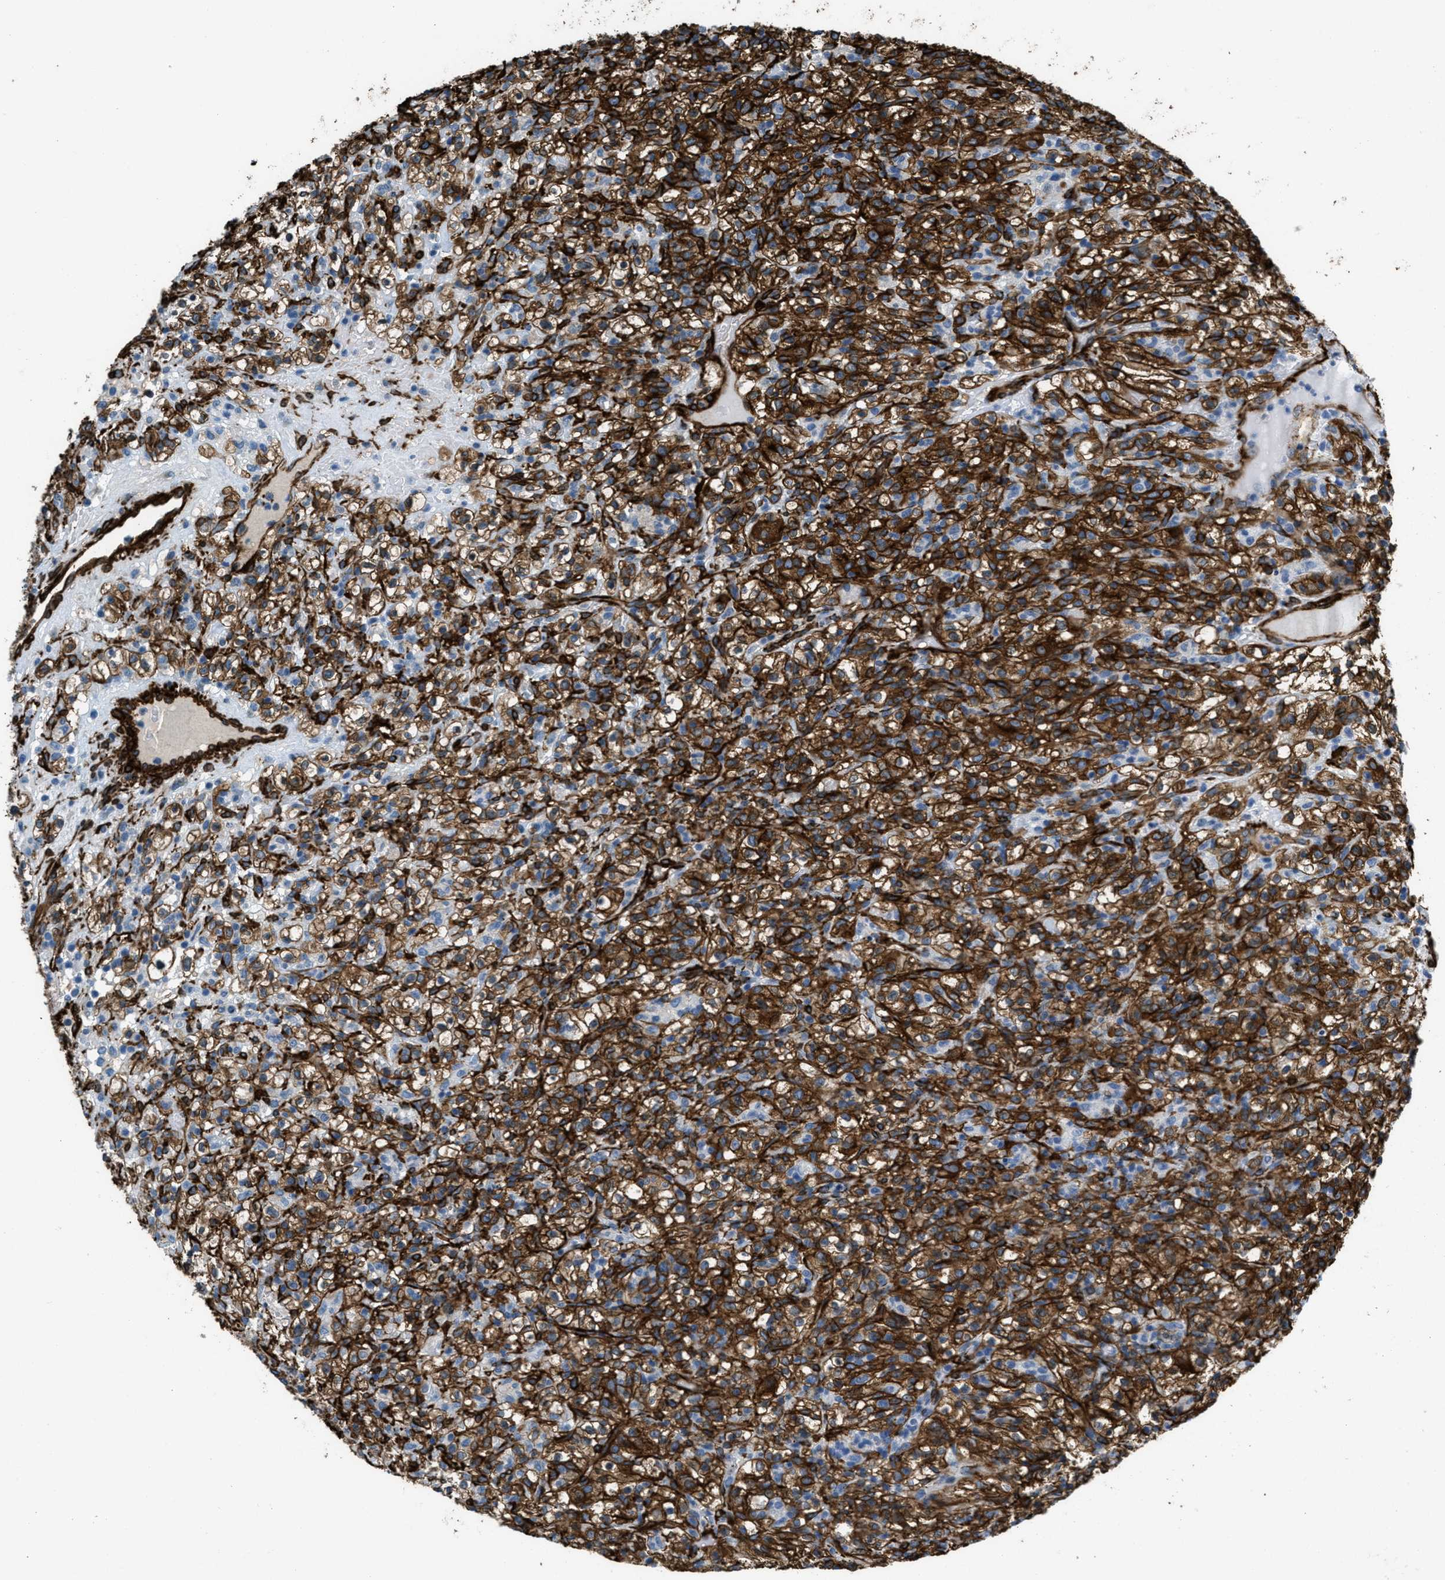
{"staining": {"intensity": "moderate", "quantity": ">75%", "location": "cytoplasmic/membranous"}, "tissue": "renal cancer", "cell_type": "Tumor cells", "image_type": "cancer", "snomed": [{"axis": "morphology", "description": "Normal tissue, NOS"}, {"axis": "morphology", "description": "Adenocarcinoma, NOS"}, {"axis": "topography", "description": "Kidney"}], "caption": "Renal cancer stained with IHC displays moderate cytoplasmic/membranous expression in approximately >75% of tumor cells.", "gene": "CALD1", "patient": {"sex": "female", "age": 72}}